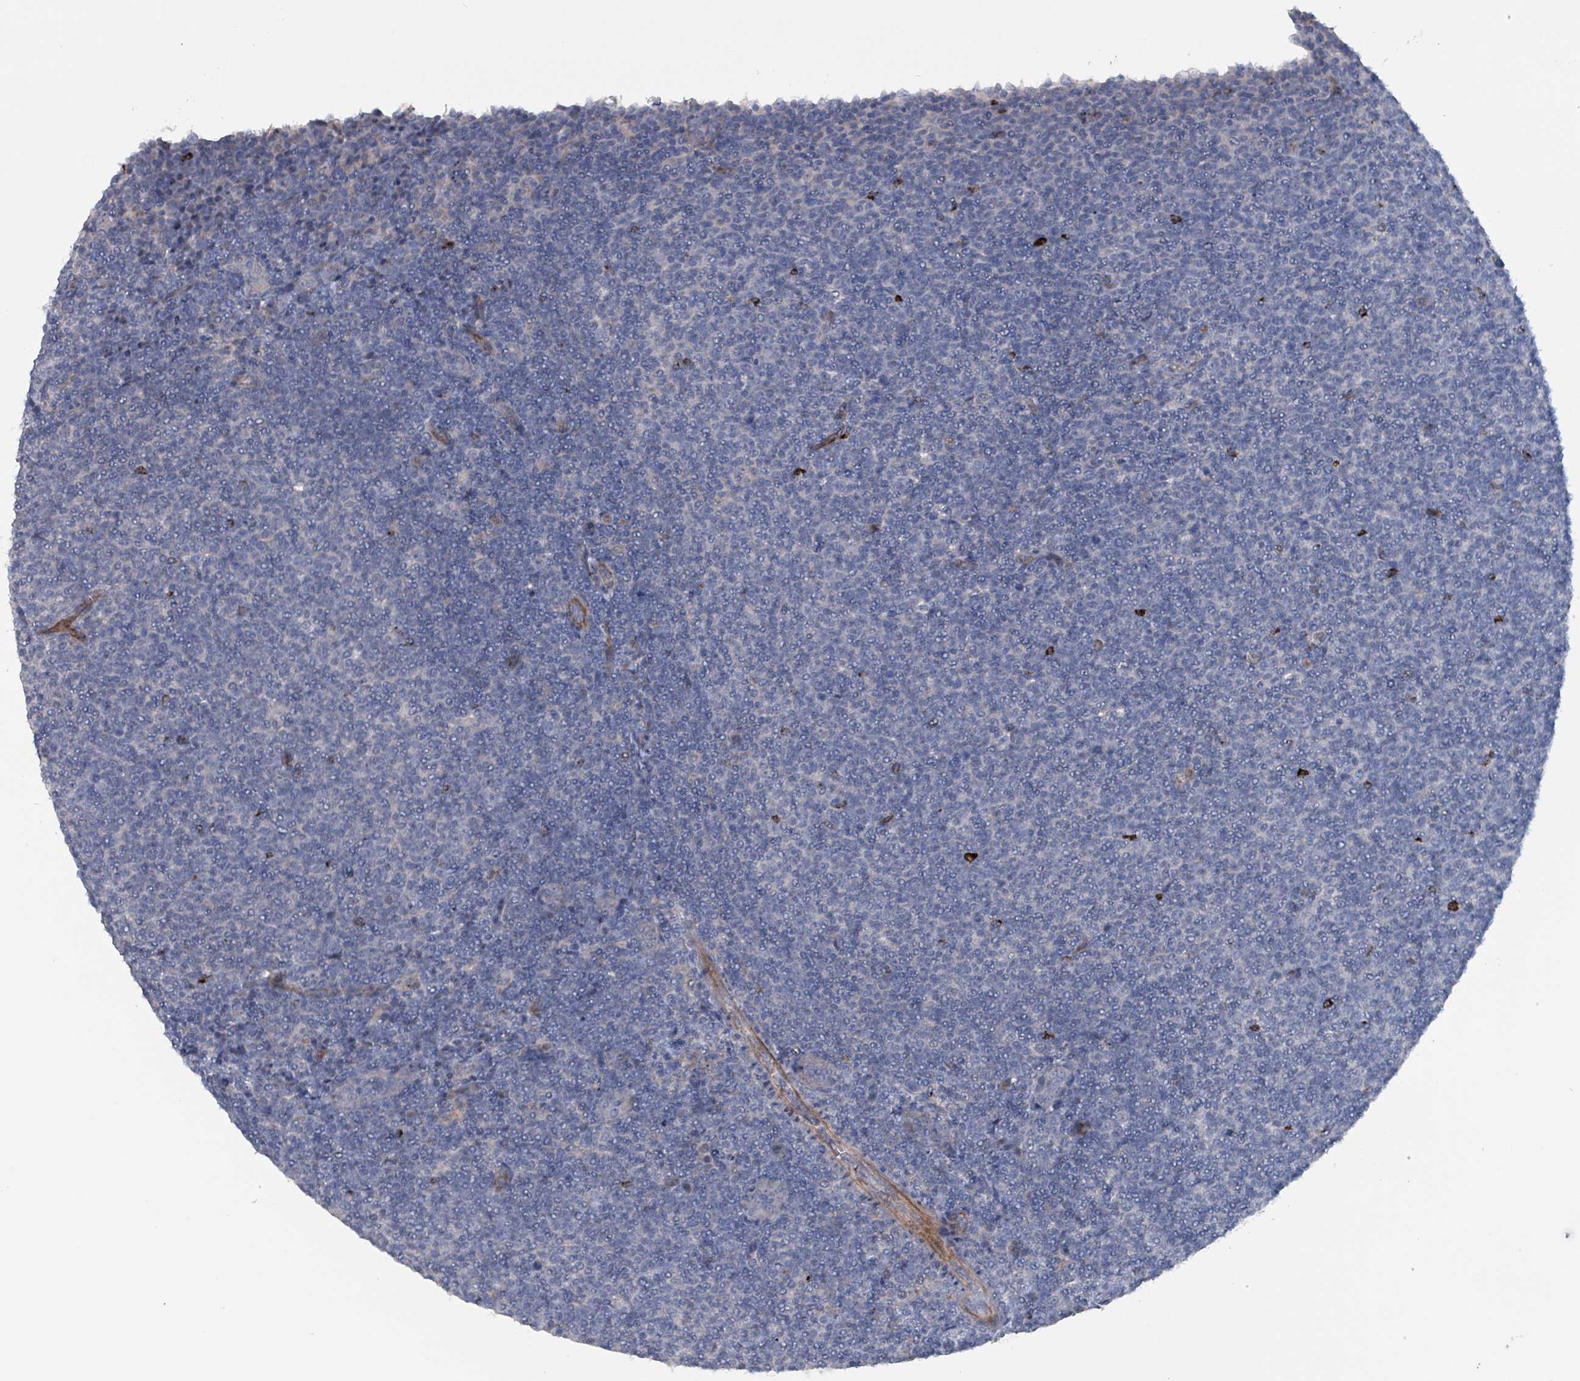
{"staining": {"intensity": "negative", "quantity": "none", "location": "none"}, "tissue": "lymphoma", "cell_type": "Tumor cells", "image_type": "cancer", "snomed": [{"axis": "morphology", "description": "Malignant lymphoma, non-Hodgkin's type, Low grade"}, {"axis": "topography", "description": "Lymph node"}], "caption": "DAB immunohistochemical staining of lymphoma shows no significant staining in tumor cells.", "gene": "TAAR5", "patient": {"sex": "male", "age": 66}}